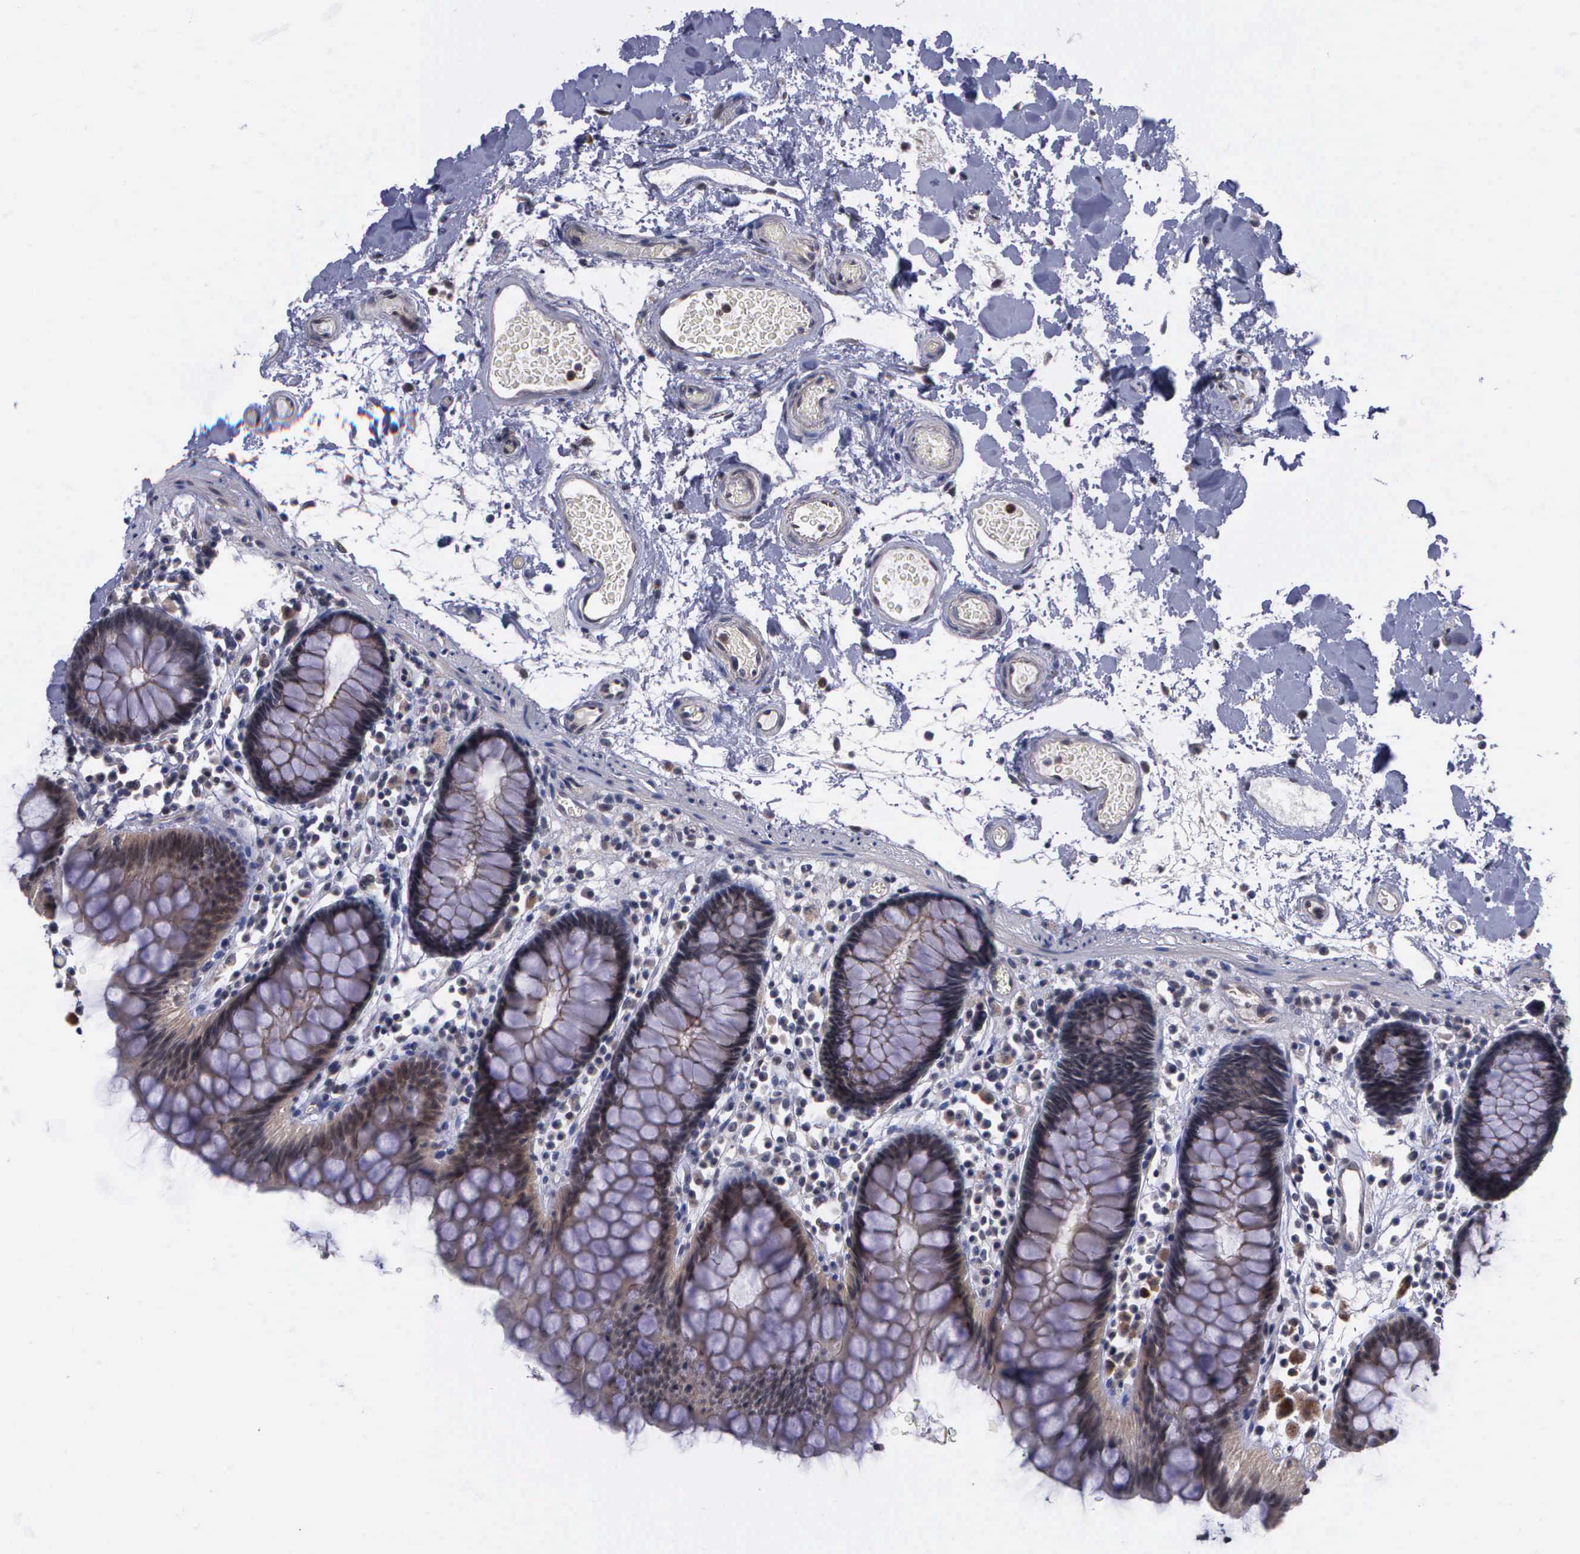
{"staining": {"intensity": "negative", "quantity": "none", "location": "none"}, "tissue": "colon", "cell_type": "Endothelial cells", "image_type": "normal", "snomed": [{"axis": "morphology", "description": "Normal tissue, NOS"}, {"axis": "topography", "description": "Colon"}], "caption": "This is a histopathology image of immunohistochemistry (IHC) staining of benign colon, which shows no expression in endothelial cells. The staining was performed using DAB to visualize the protein expression in brown, while the nuclei were stained in blue with hematoxylin (Magnification: 20x).", "gene": "MAP3K9", "patient": {"sex": "female", "age": 78}}